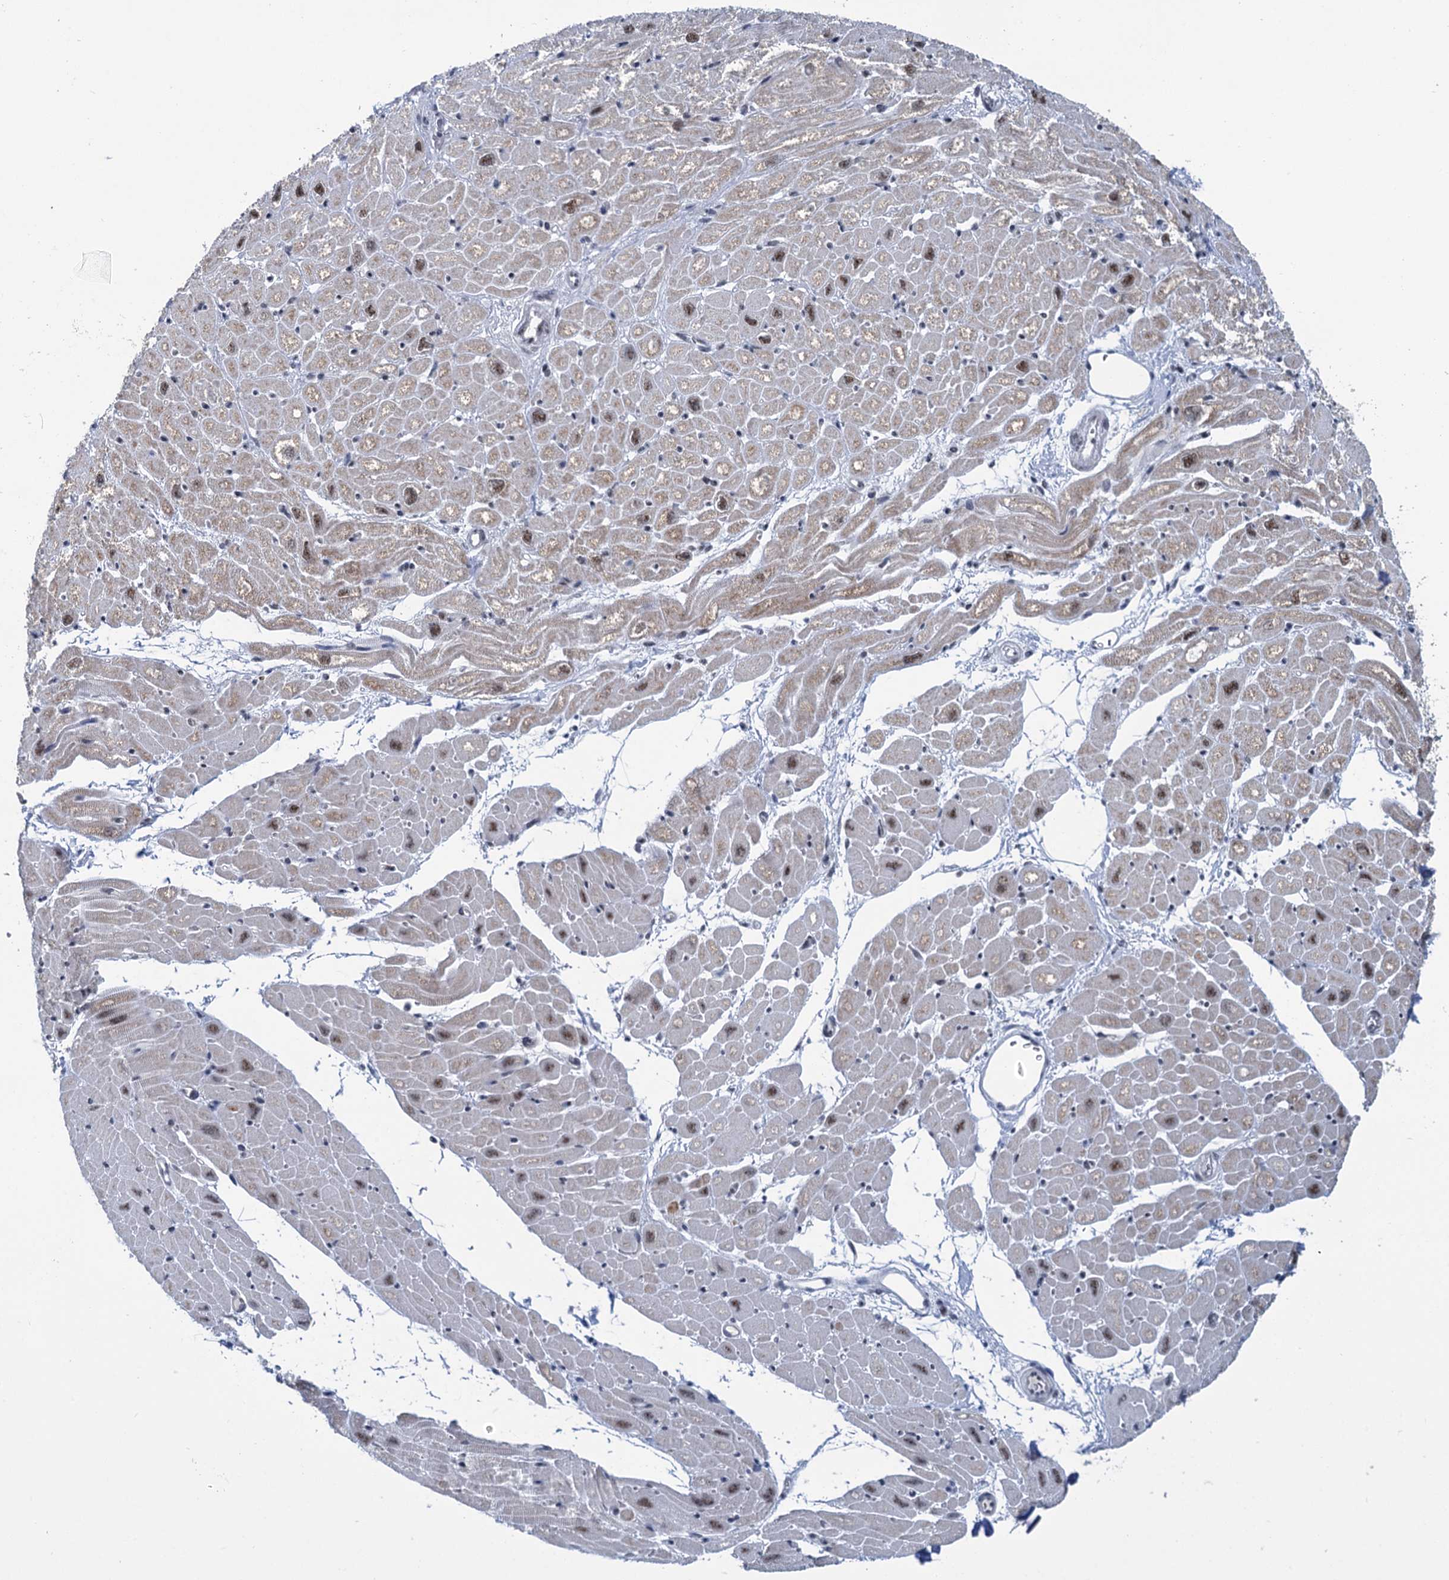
{"staining": {"intensity": "moderate", "quantity": "<25%", "location": "nuclear"}, "tissue": "heart muscle", "cell_type": "Cardiomyocytes", "image_type": "normal", "snomed": [{"axis": "morphology", "description": "Normal tissue, NOS"}, {"axis": "topography", "description": "Heart"}], "caption": "Protein analysis of benign heart muscle demonstrates moderate nuclear staining in about <25% of cardiomyocytes.", "gene": "SREK1", "patient": {"sex": "male", "age": 50}}